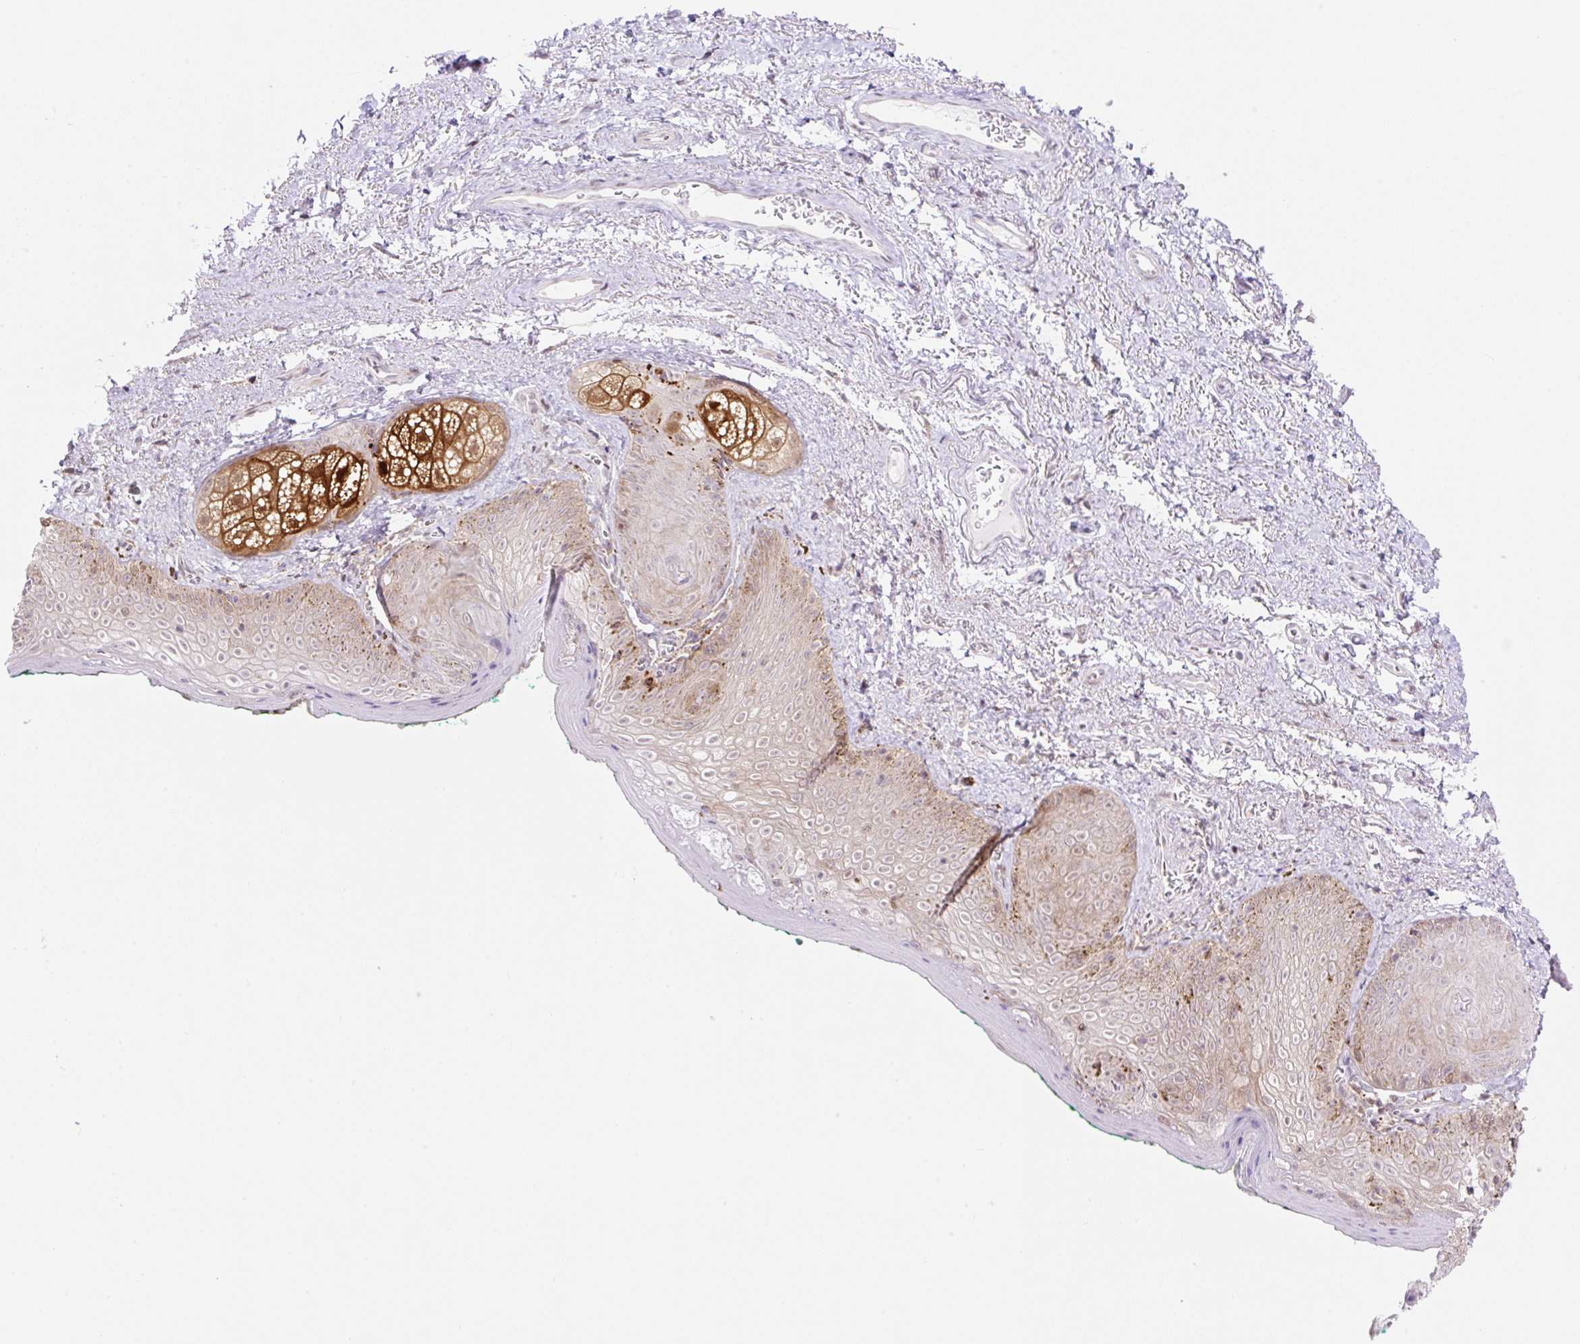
{"staining": {"intensity": "moderate", "quantity": "25%-75%", "location": "cytoplasmic/membranous,nuclear"}, "tissue": "vagina", "cell_type": "Squamous epithelial cells", "image_type": "normal", "snomed": [{"axis": "morphology", "description": "Normal tissue, NOS"}, {"axis": "topography", "description": "Vulva"}, {"axis": "topography", "description": "Vagina"}, {"axis": "topography", "description": "Peripheral nerve tissue"}], "caption": "An immunohistochemistry micrograph of normal tissue is shown. Protein staining in brown labels moderate cytoplasmic/membranous,nuclear positivity in vagina within squamous epithelial cells. (DAB (3,3'-diaminobenzidine) = brown stain, brightfield microscopy at high magnification).", "gene": "ENSG00000264668", "patient": {"sex": "female", "age": 66}}